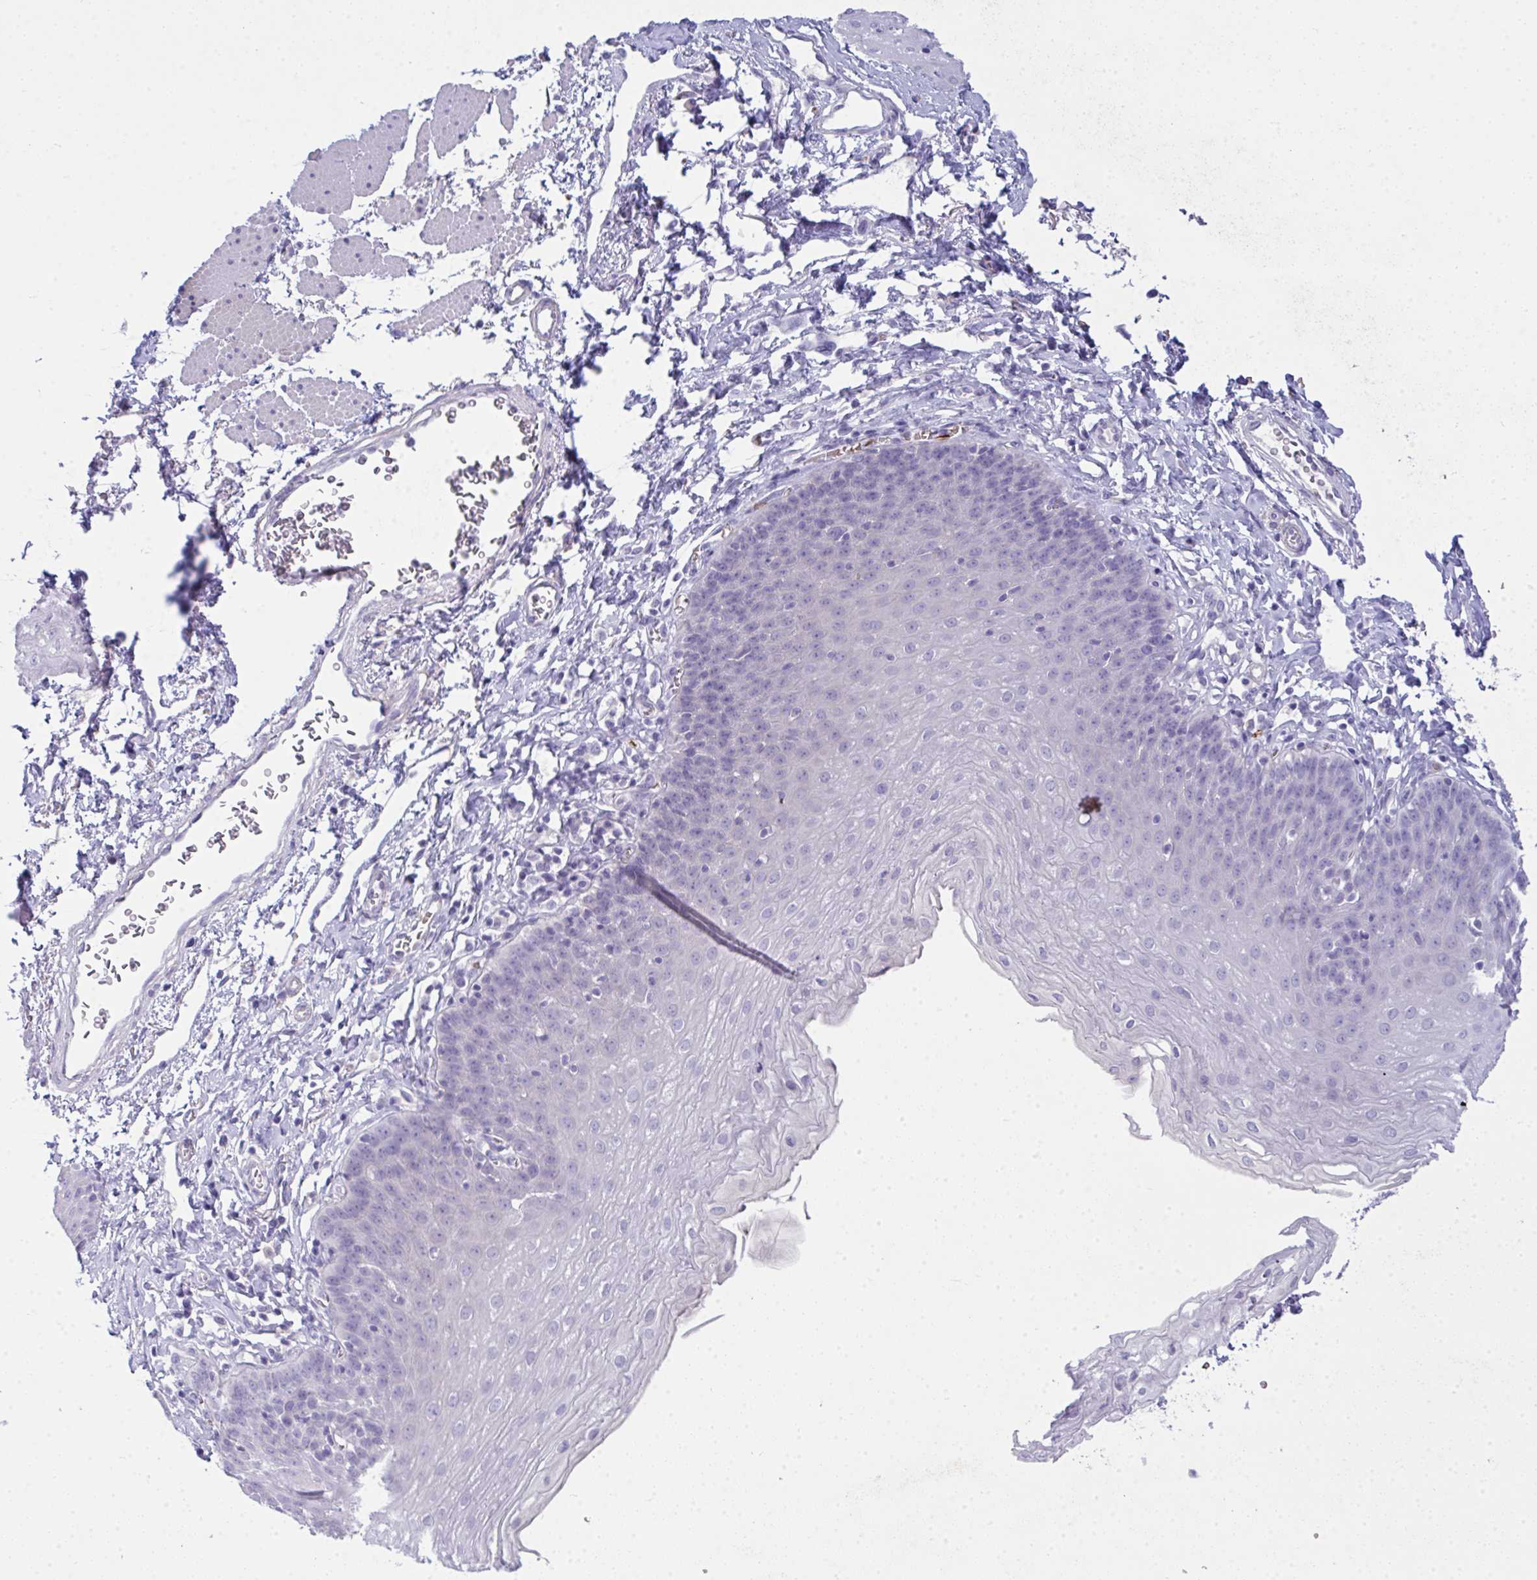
{"staining": {"intensity": "negative", "quantity": "none", "location": "none"}, "tissue": "esophagus", "cell_type": "Squamous epithelial cells", "image_type": "normal", "snomed": [{"axis": "morphology", "description": "Normal tissue, NOS"}, {"axis": "topography", "description": "Esophagus"}], "caption": "DAB immunohistochemical staining of benign esophagus exhibits no significant staining in squamous epithelial cells.", "gene": "SPTB", "patient": {"sex": "female", "age": 81}}